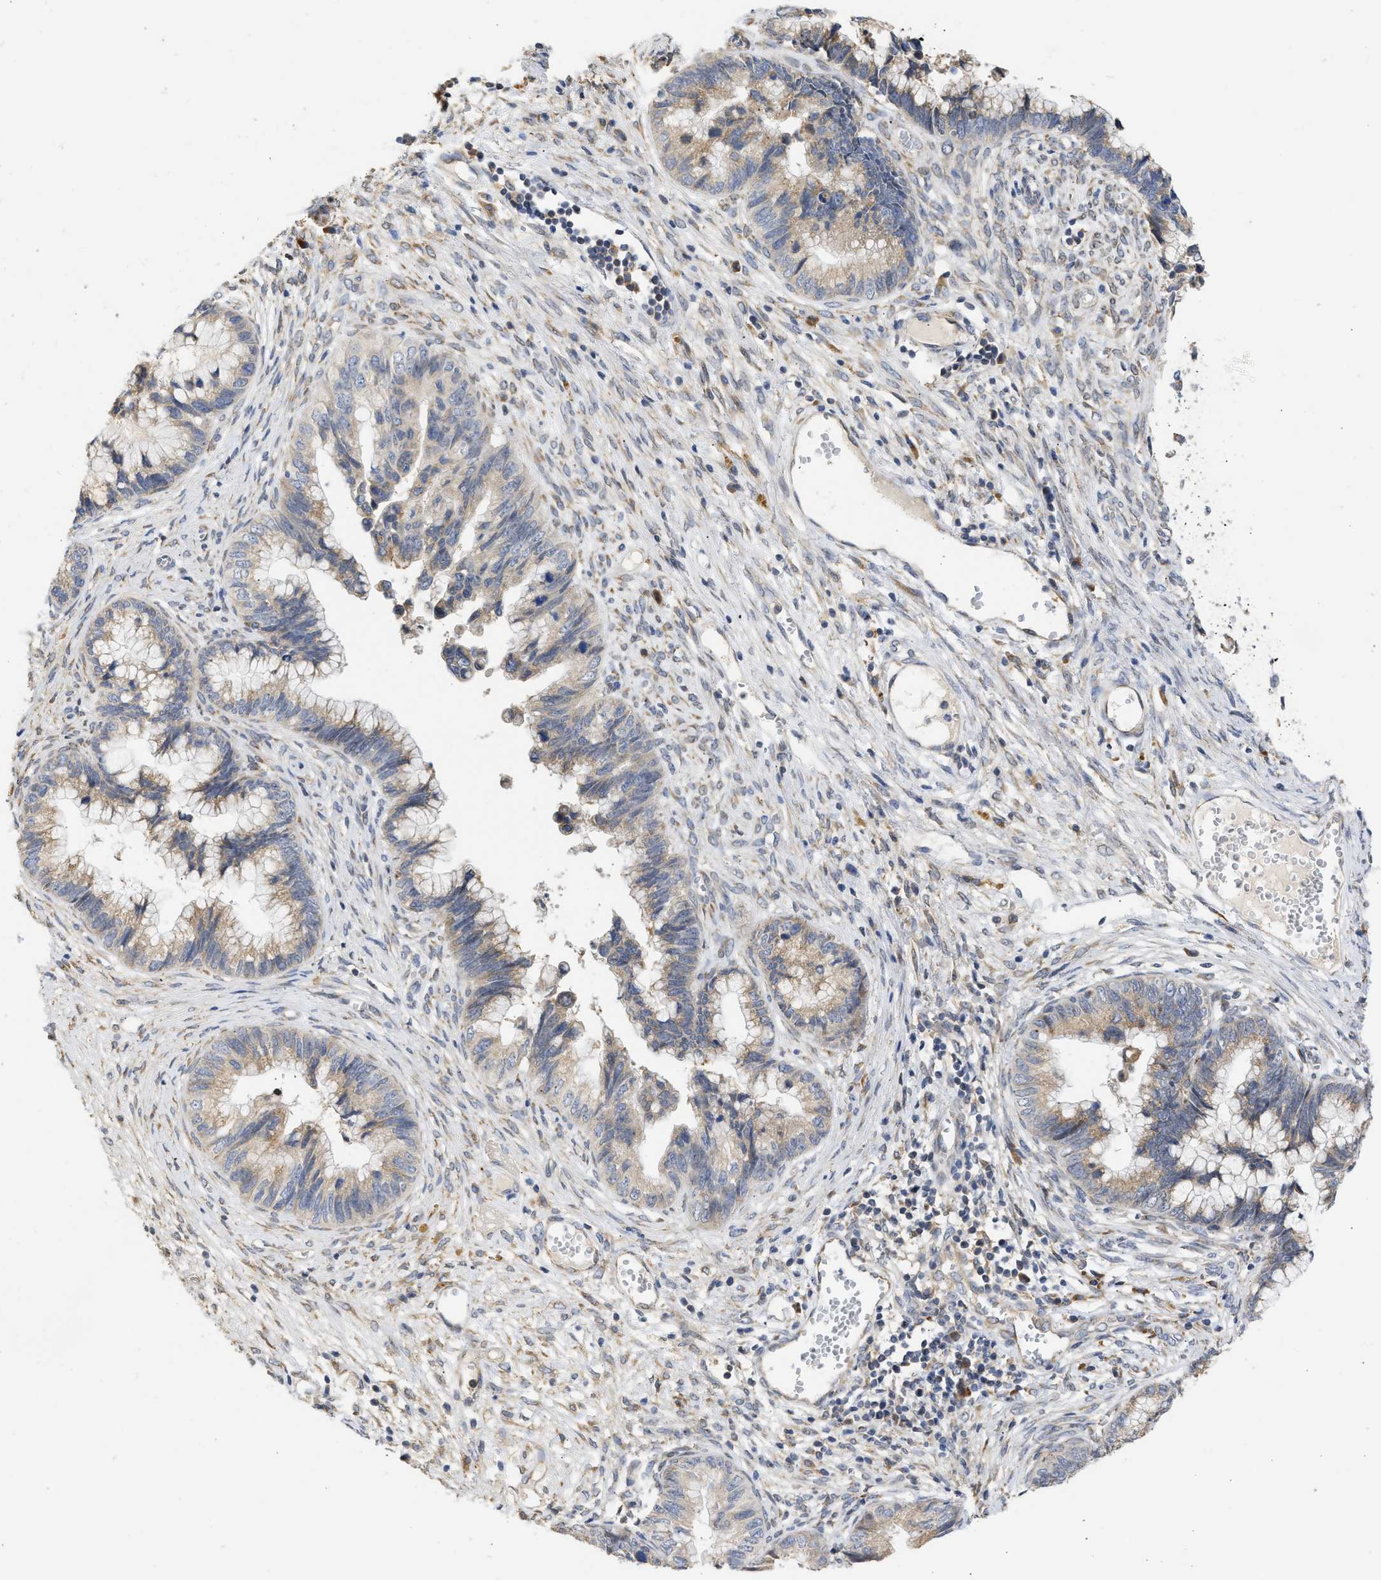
{"staining": {"intensity": "weak", "quantity": "25%-75%", "location": "cytoplasmic/membranous"}, "tissue": "cervical cancer", "cell_type": "Tumor cells", "image_type": "cancer", "snomed": [{"axis": "morphology", "description": "Adenocarcinoma, NOS"}, {"axis": "topography", "description": "Cervix"}], "caption": "Protein staining of cervical cancer tissue exhibits weak cytoplasmic/membranous expression in approximately 25%-75% of tumor cells.", "gene": "TMED1", "patient": {"sex": "female", "age": 44}}